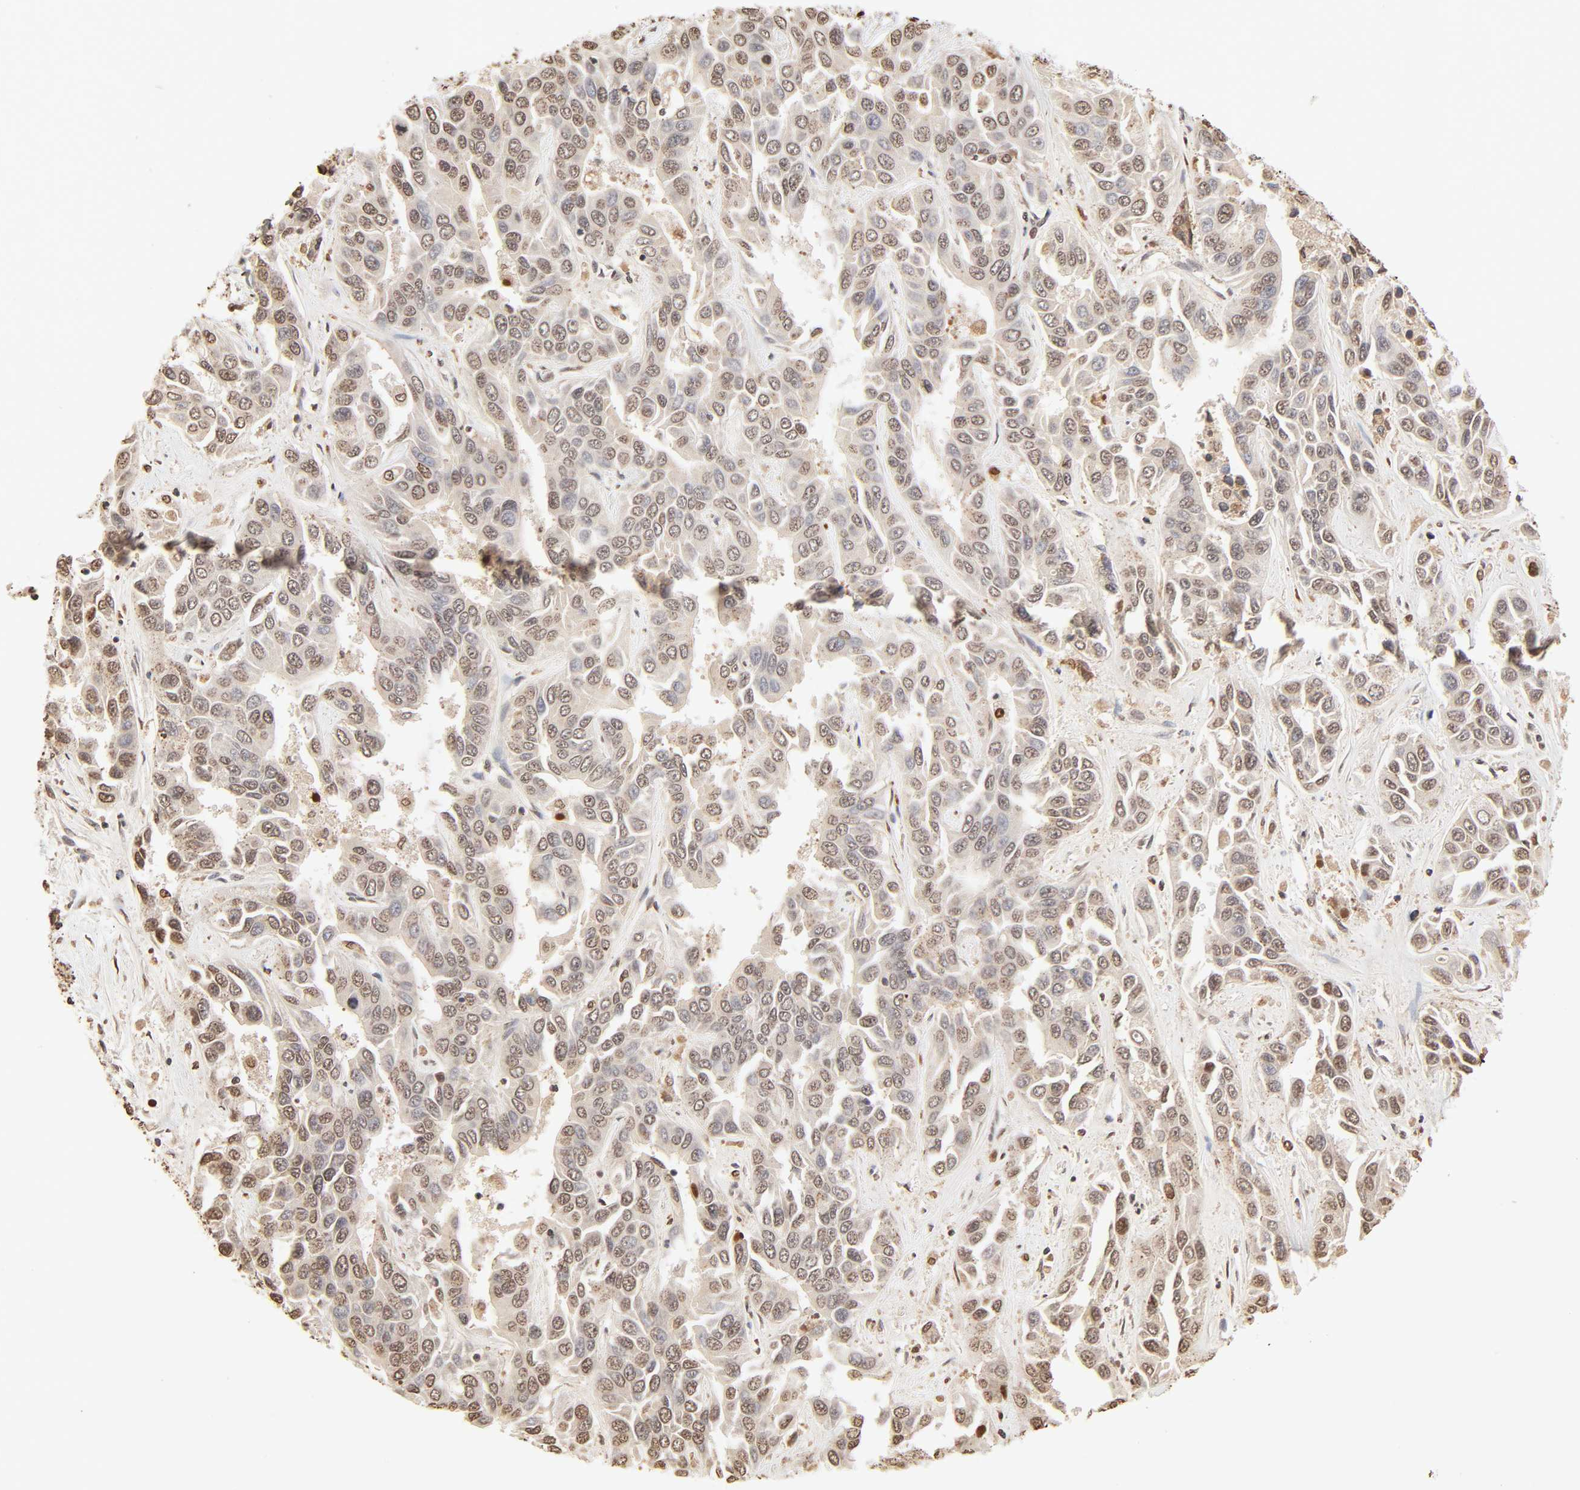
{"staining": {"intensity": "moderate", "quantity": ">75%", "location": "cytoplasmic/membranous,nuclear"}, "tissue": "liver cancer", "cell_type": "Tumor cells", "image_type": "cancer", "snomed": [{"axis": "morphology", "description": "Cholangiocarcinoma"}, {"axis": "topography", "description": "Liver"}], "caption": "Human liver cancer stained with a protein marker demonstrates moderate staining in tumor cells.", "gene": "TBL1X", "patient": {"sex": "female", "age": 52}}